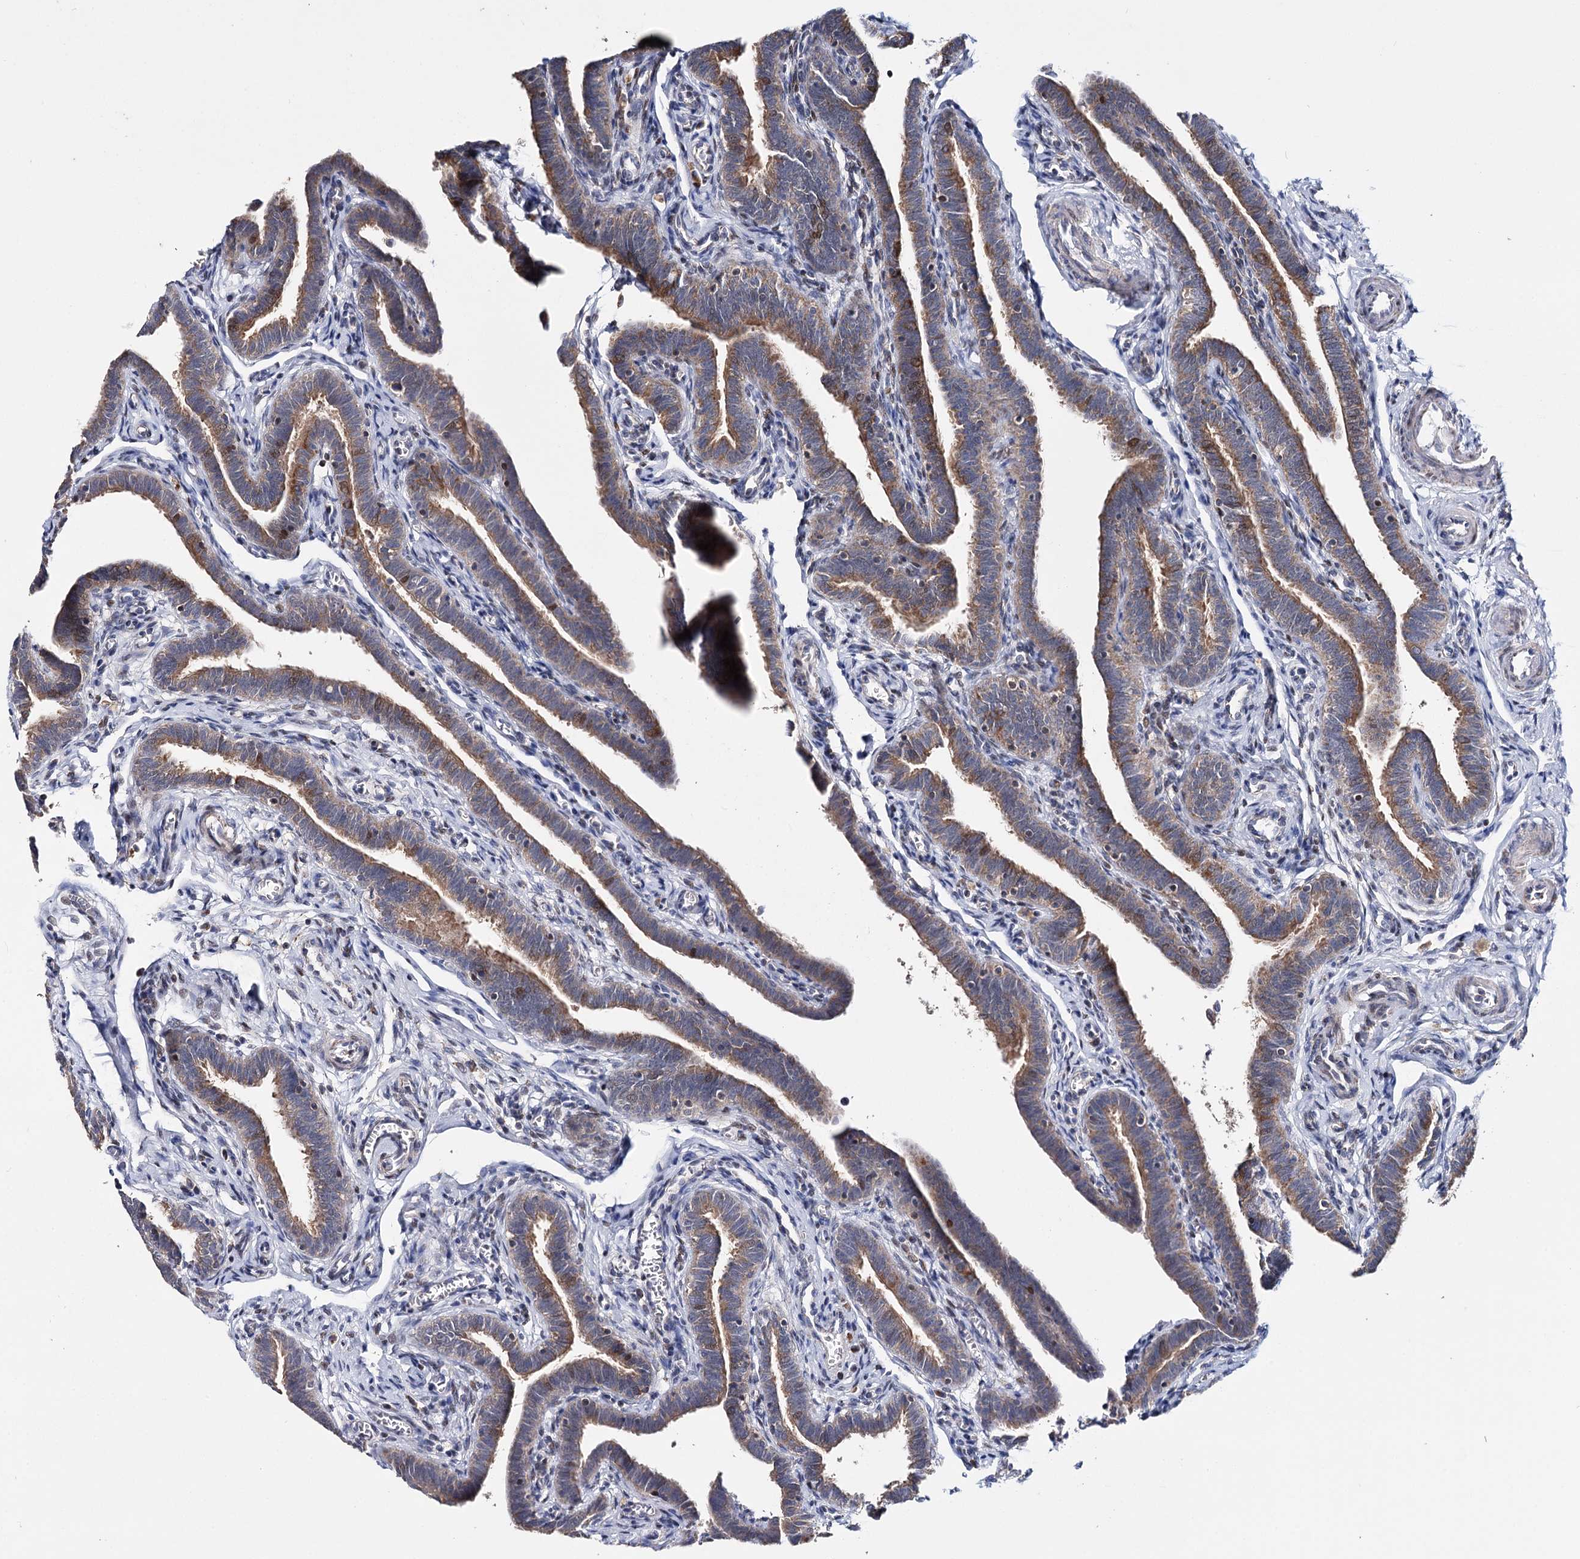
{"staining": {"intensity": "moderate", "quantity": ">75%", "location": "cytoplasmic/membranous"}, "tissue": "fallopian tube", "cell_type": "Glandular cells", "image_type": "normal", "snomed": [{"axis": "morphology", "description": "Normal tissue, NOS"}, {"axis": "topography", "description": "Fallopian tube"}], "caption": "Immunohistochemistry (IHC) (DAB) staining of normal human fallopian tube displays moderate cytoplasmic/membranous protein staining in about >75% of glandular cells.", "gene": "CFAP46", "patient": {"sex": "female", "age": 36}}